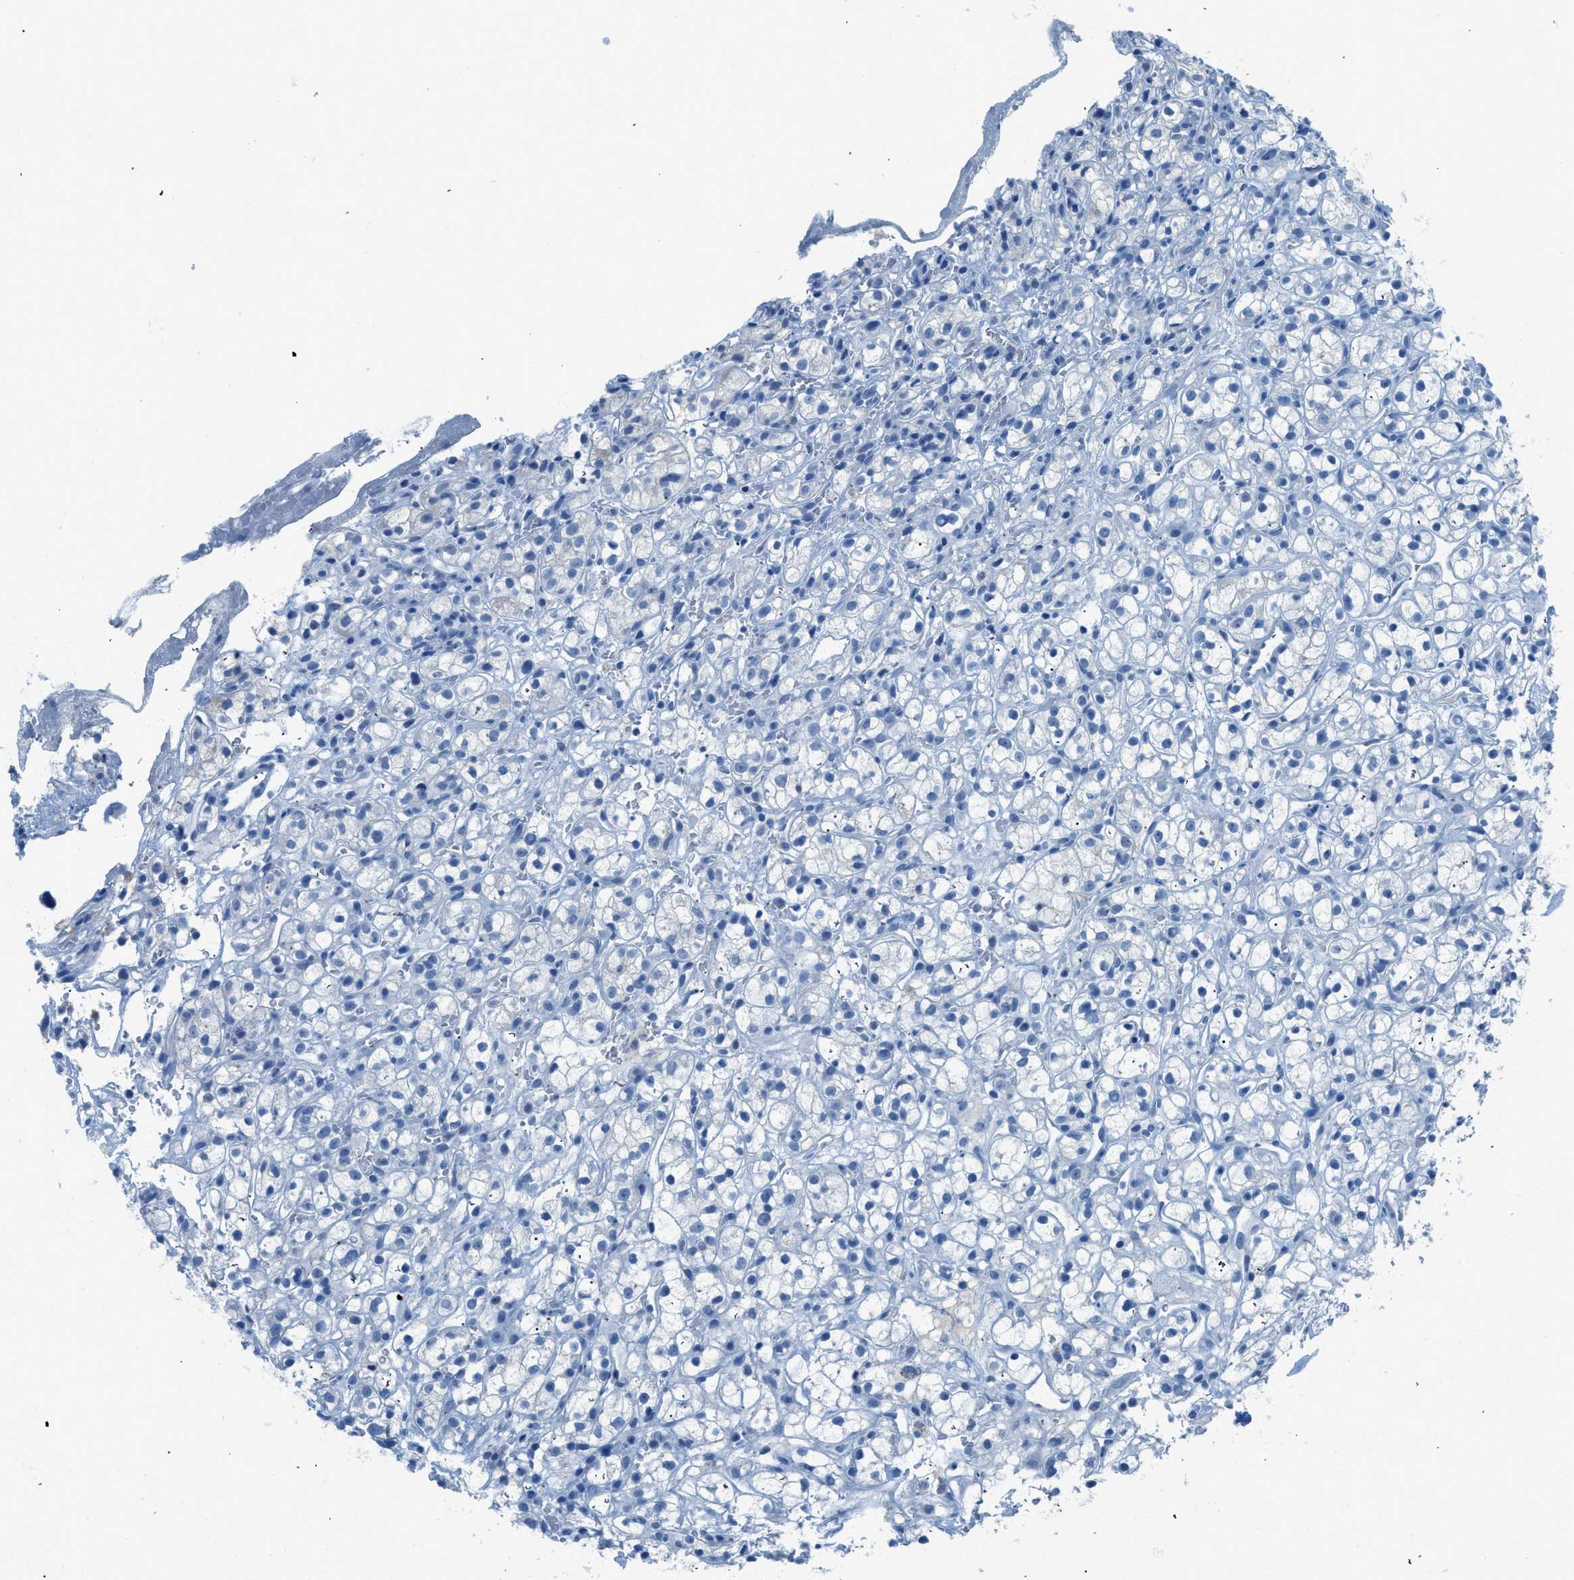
{"staining": {"intensity": "negative", "quantity": "none", "location": "none"}, "tissue": "renal cancer", "cell_type": "Tumor cells", "image_type": "cancer", "snomed": [{"axis": "morphology", "description": "Adenocarcinoma, NOS"}, {"axis": "topography", "description": "Kidney"}], "caption": "Adenocarcinoma (renal) was stained to show a protein in brown. There is no significant expression in tumor cells.", "gene": "ACAN", "patient": {"sex": "male", "age": 61}}